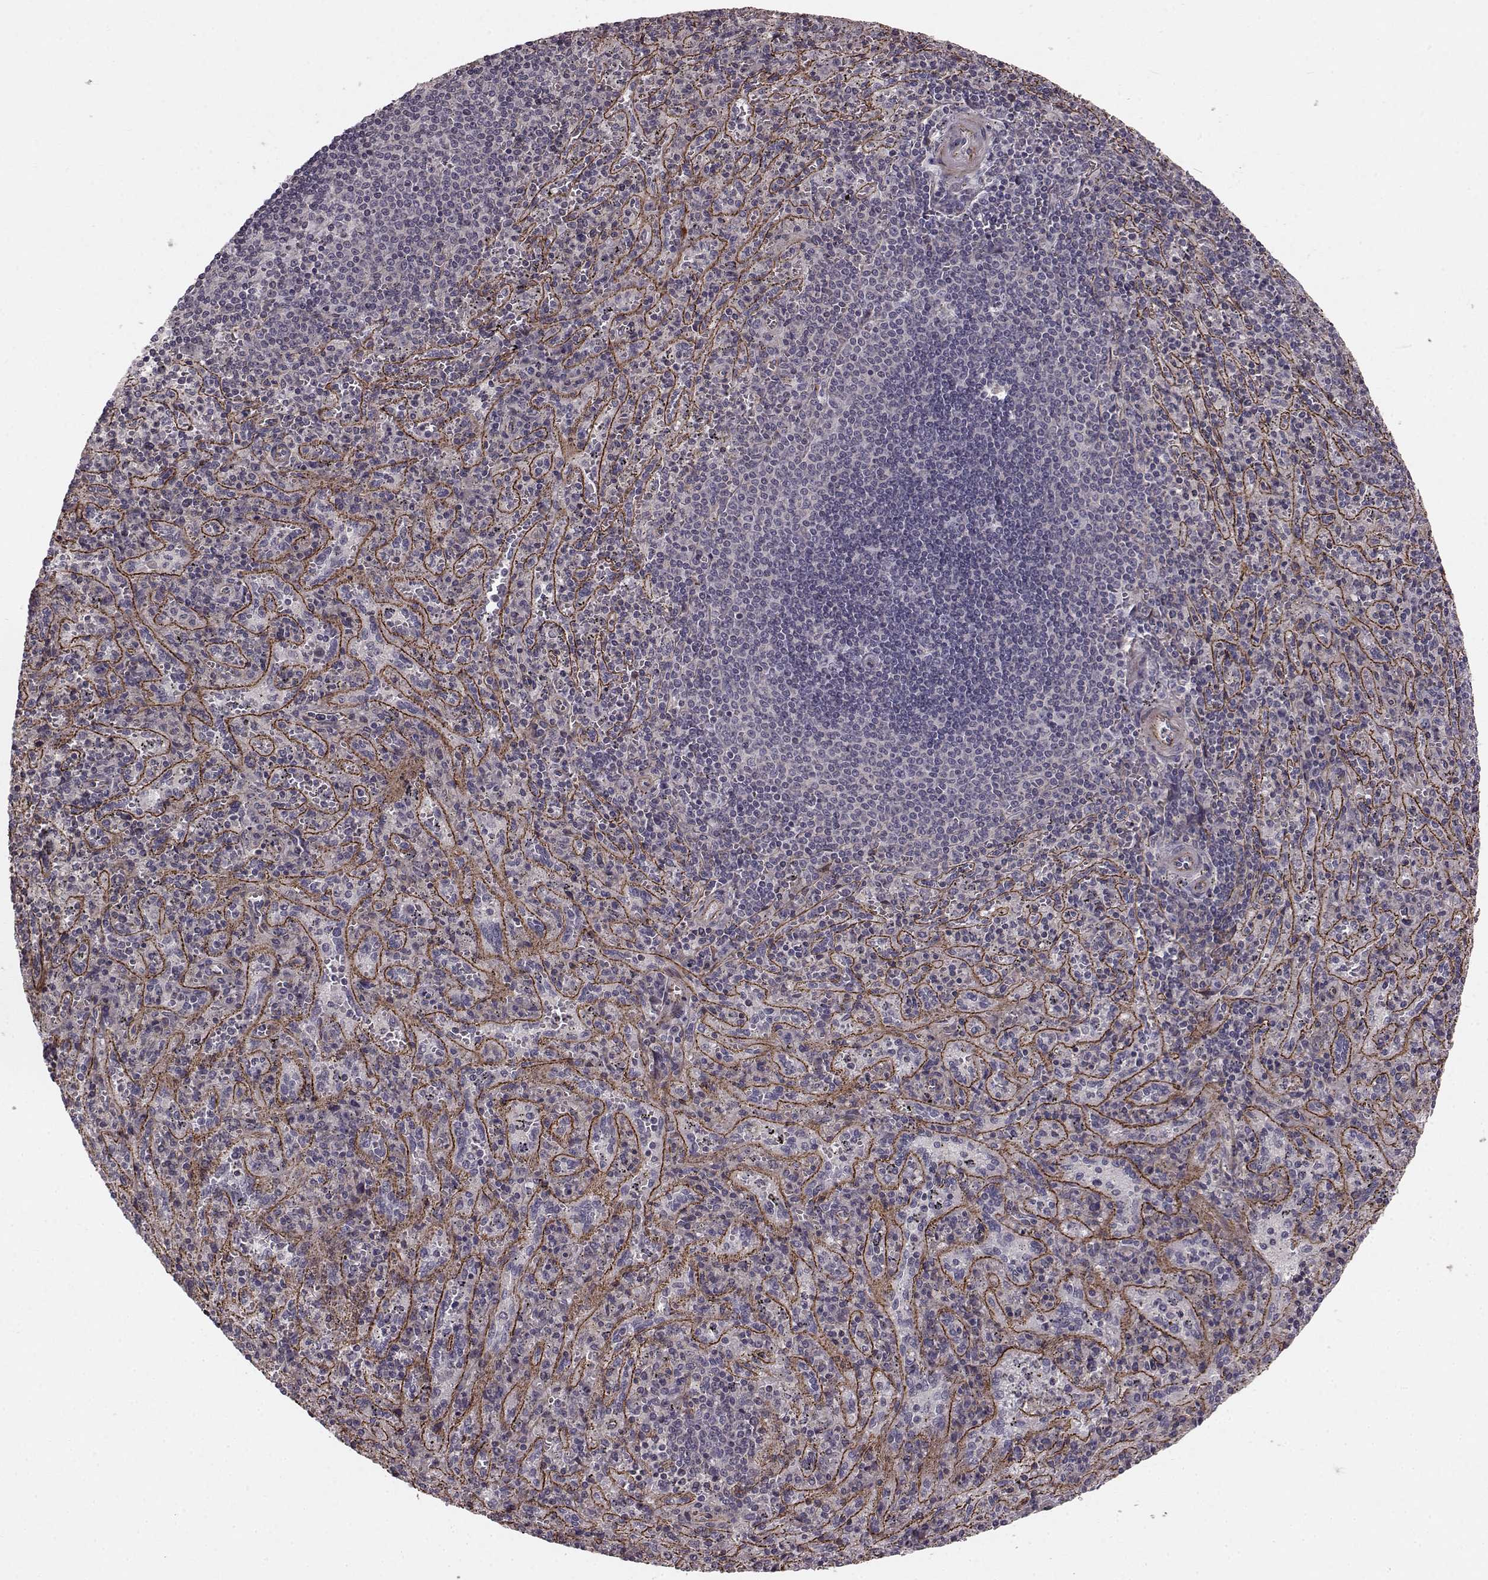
{"staining": {"intensity": "negative", "quantity": "none", "location": "none"}, "tissue": "spleen", "cell_type": "Cells in red pulp", "image_type": "normal", "snomed": [{"axis": "morphology", "description": "Normal tissue, NOS"}, {"axis": "topography", "description": "Spleen"}], "caption": "DAB (3,3'-diaminobenzidine) immunohistochemical staining of benign human spleen exhibits no significant staining in cells in red pulp.", "gene": "SLC22A18", "patient": {"sex": "male", "age": 57}}